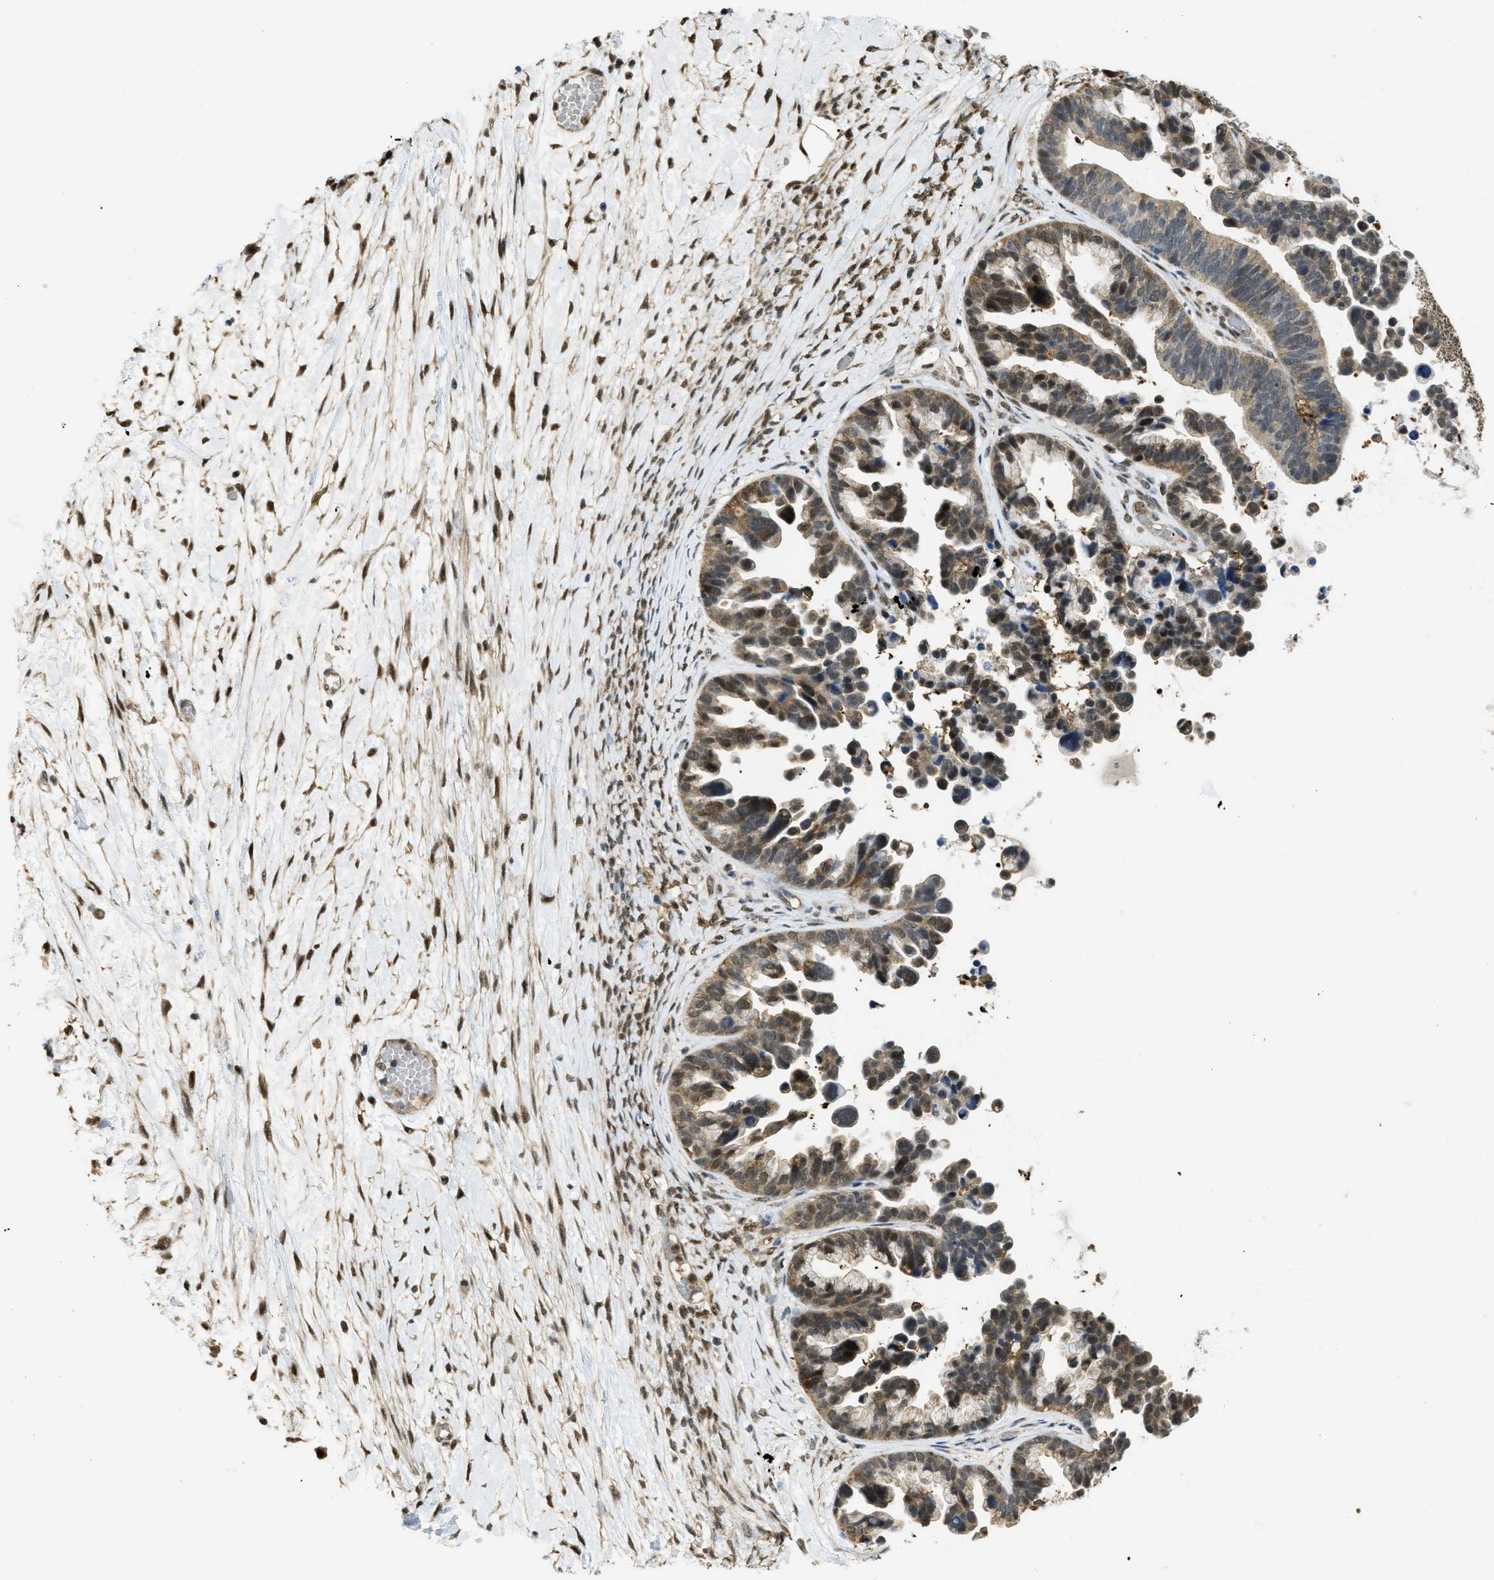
{"staining": {"intensity": "weak", "quantity": ">75%", "location": "cytoplasmic/membranous"}, "tissue": "ovarian cancer", "cell_type": "Tumor cells", "image_type": "cancer", "snomed": [{"axis": "morphology", "description": "Cystadenocarcinoma, serous, NOS"}, {"axis": "topography", "description": "Ovary"}], "caption": "Immunohistochemistry (DAB (3,3'-diaminobenzidine)) staining of ovarian cancer (serous cystadenocarcinoma) shows weak cytoplasmic/membranous protein staining in about >75% of tumor cells. Using DAB (3,3'-diaminobenzidine) (brown) and hematoxylin (blue) stains, captured at high magnification using brightfield microscopy.", "gene": "PSMC5", "patient": {"sex": "female", "age": 56}}